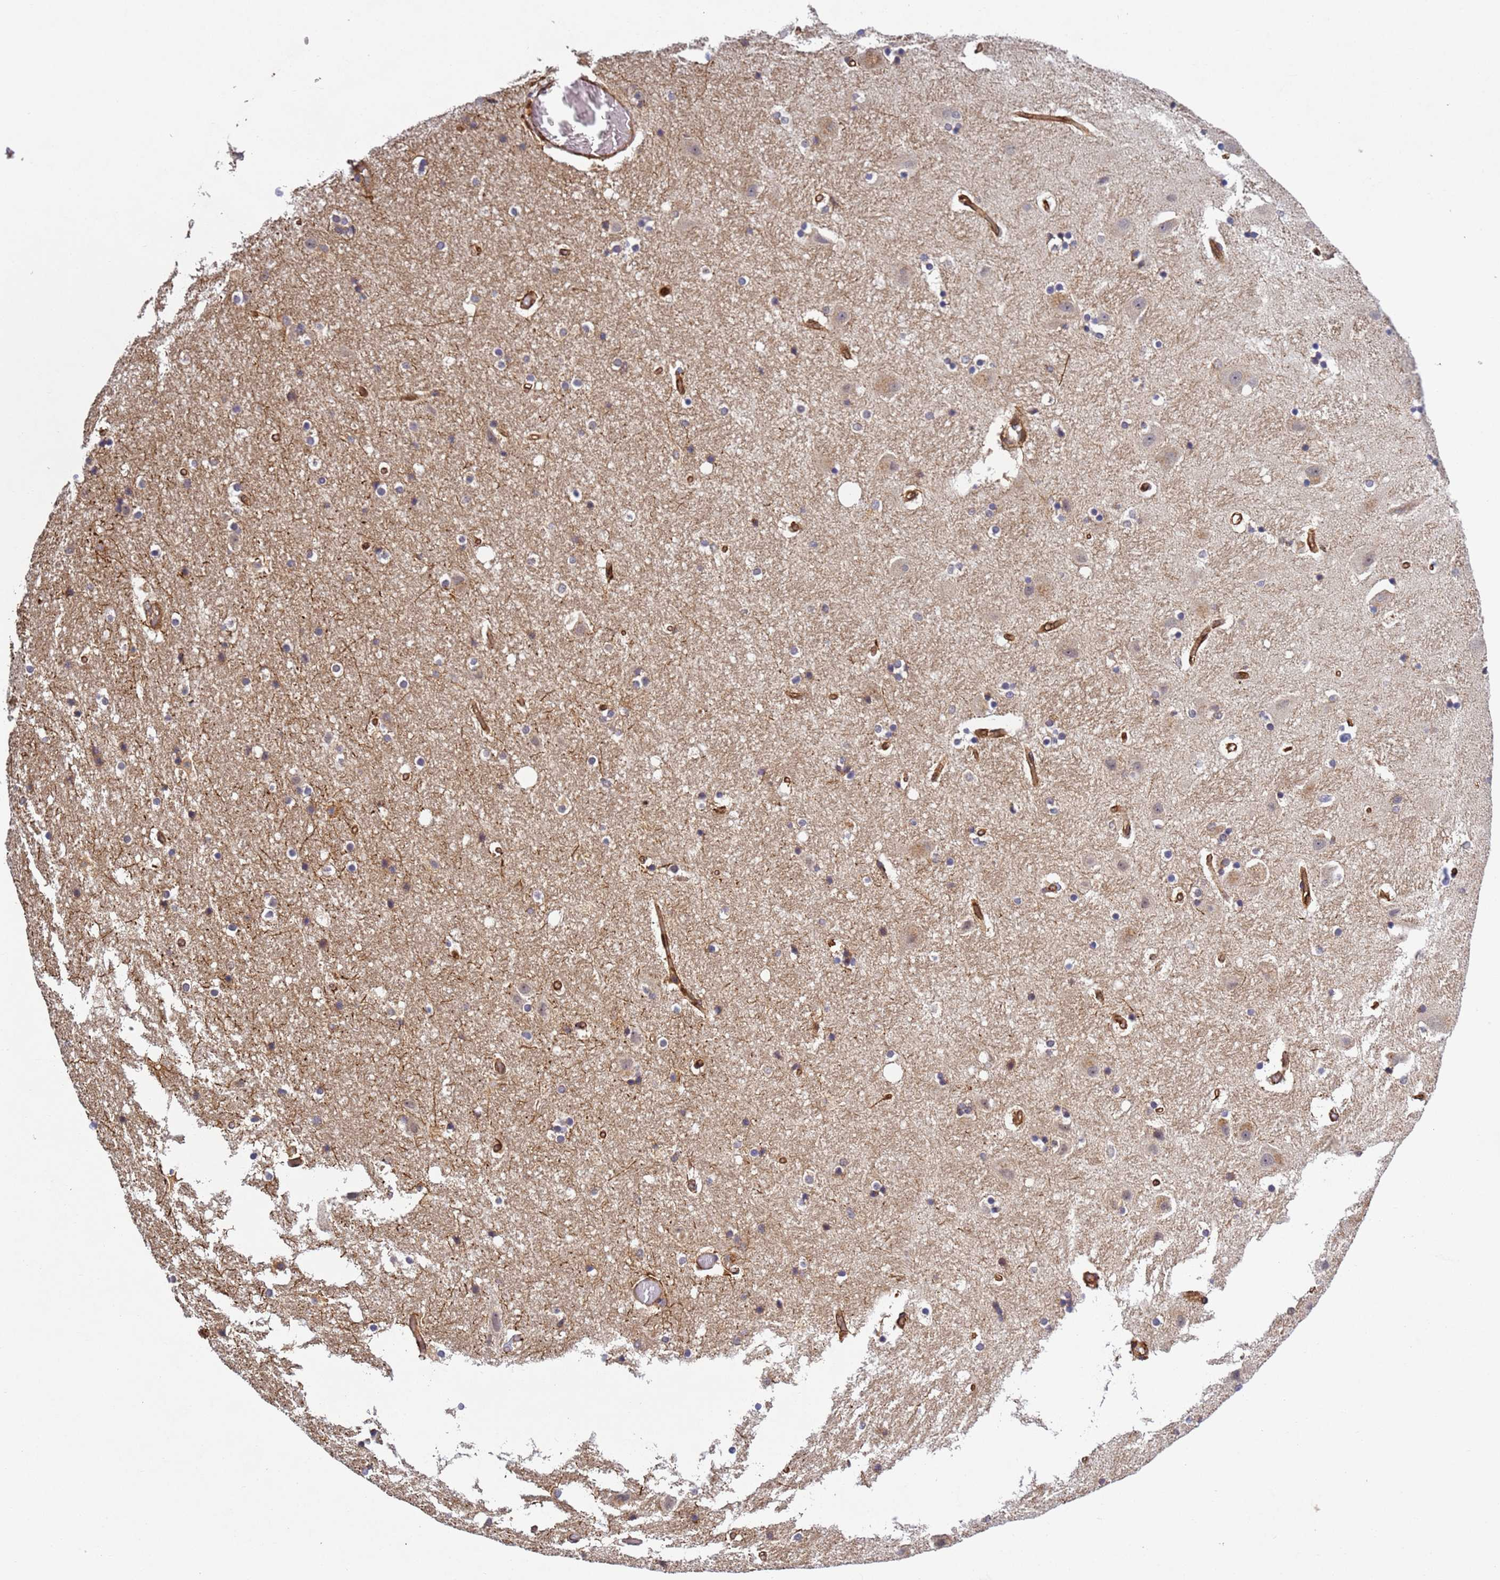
{"staining": {"intensity": "strong", "quantity": "<25%", "location": "cytoplasmic/membranous"}, "tissue": "hippocampus", "cell_type": "Glial cells", "image_type": "normal", "snomed": [{"axis": "morphology", "description": "Normal tissue, NOS"}, {"axis": "topography", "description": "Hippocampus"}], "caption": "Glial cells reveal medium levels of strong cytoplasmic/membranous expression in approximately <25% of cells in benign human hippocampus.", "gene": "C8orf34", "patient": {"sex": "female", "age": 52}}